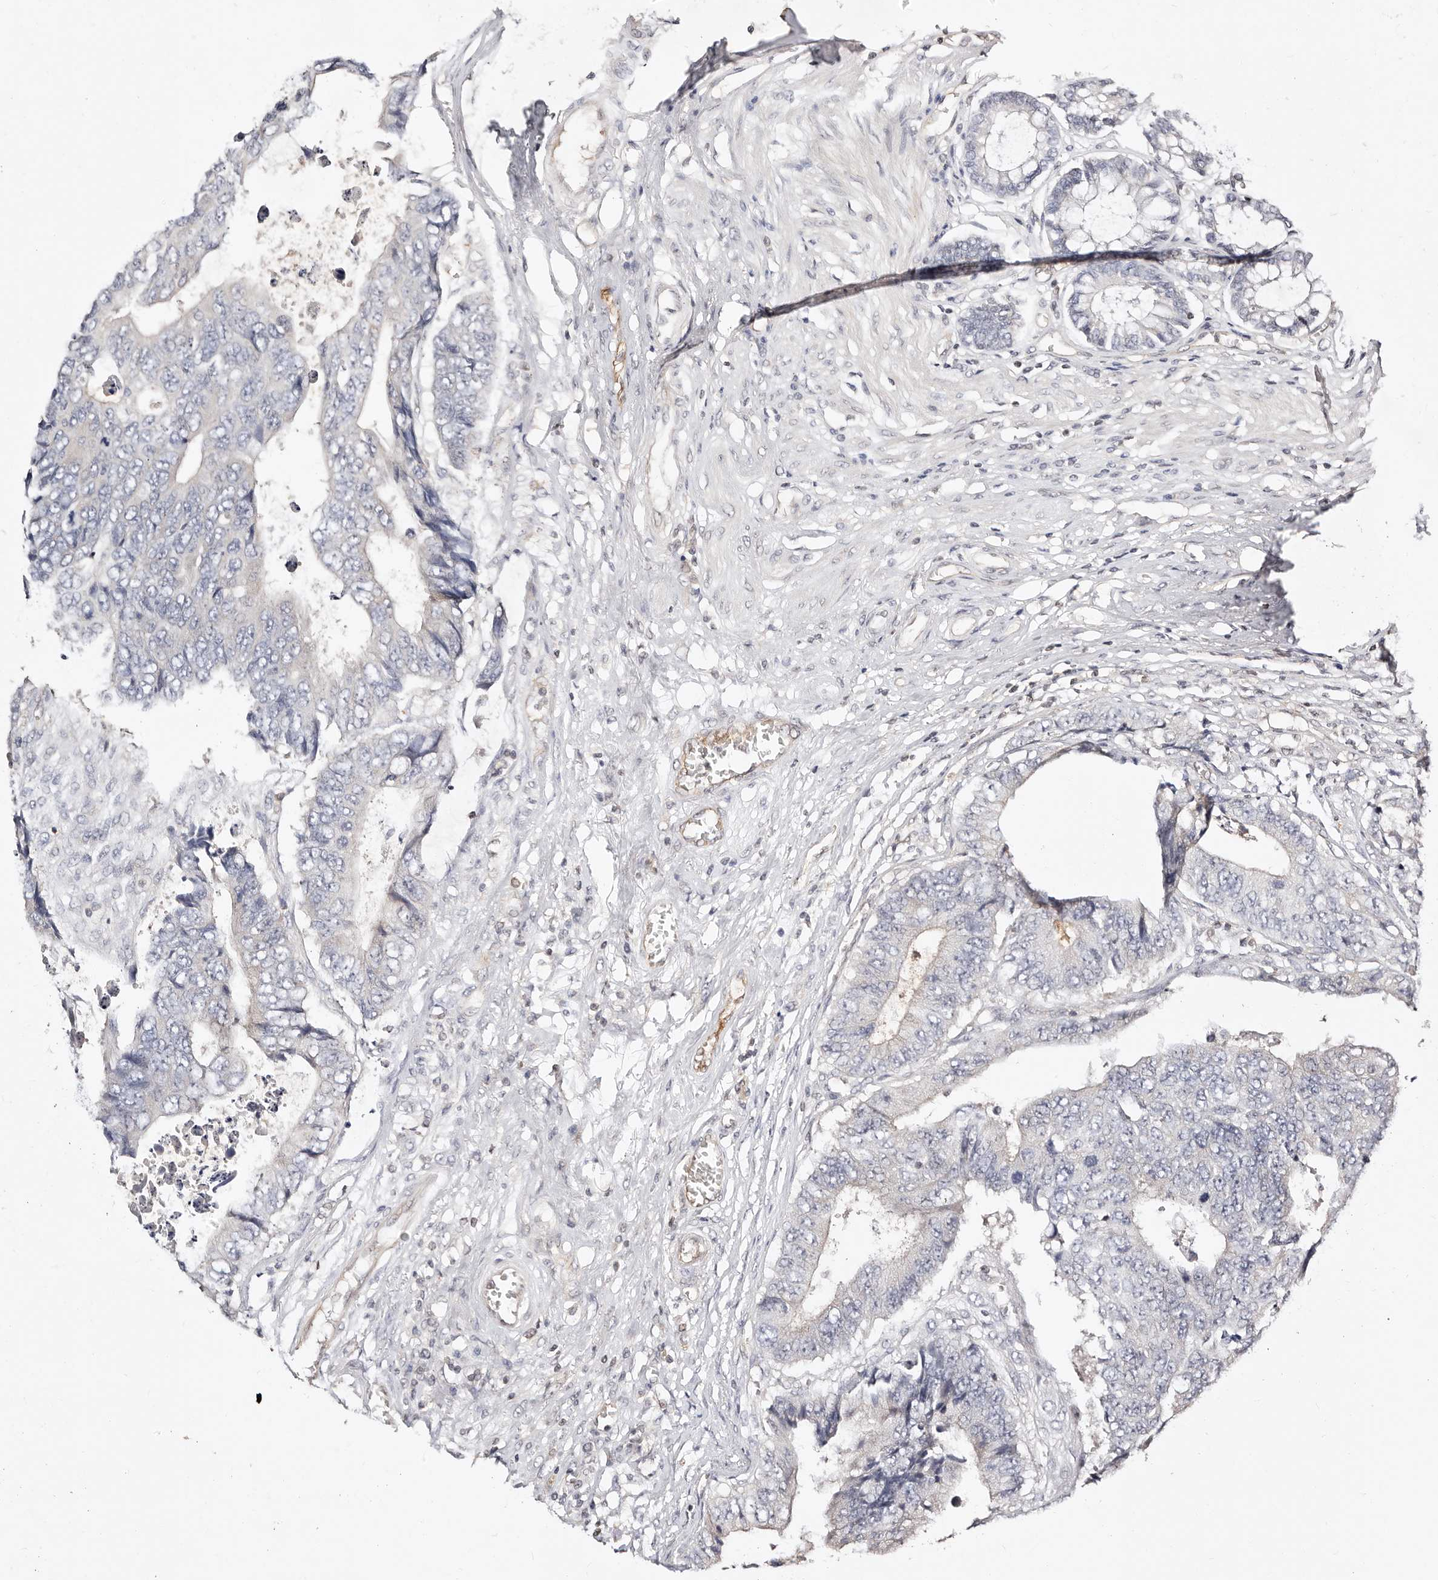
{"staining": {"intensity": "negative", "quantity": "none", "location": "none"}, "tissue": "colorectal cancer", "cell_type": "Tumor cells", "image_type": "cancer", "snomed": [{"axis": "morphology", "description": "Adenocarcinoma, NOS"}, {"axis": "topography", "description": "Rectum"}], "caption": "This is an immunohistochemistry (IHC) histopathology image of human colorectal cancer (adenocarcinoma). There is no staining in tumor cells.", "gene": "STAT5A", "patient": {"sex": "male", "age": 84}}